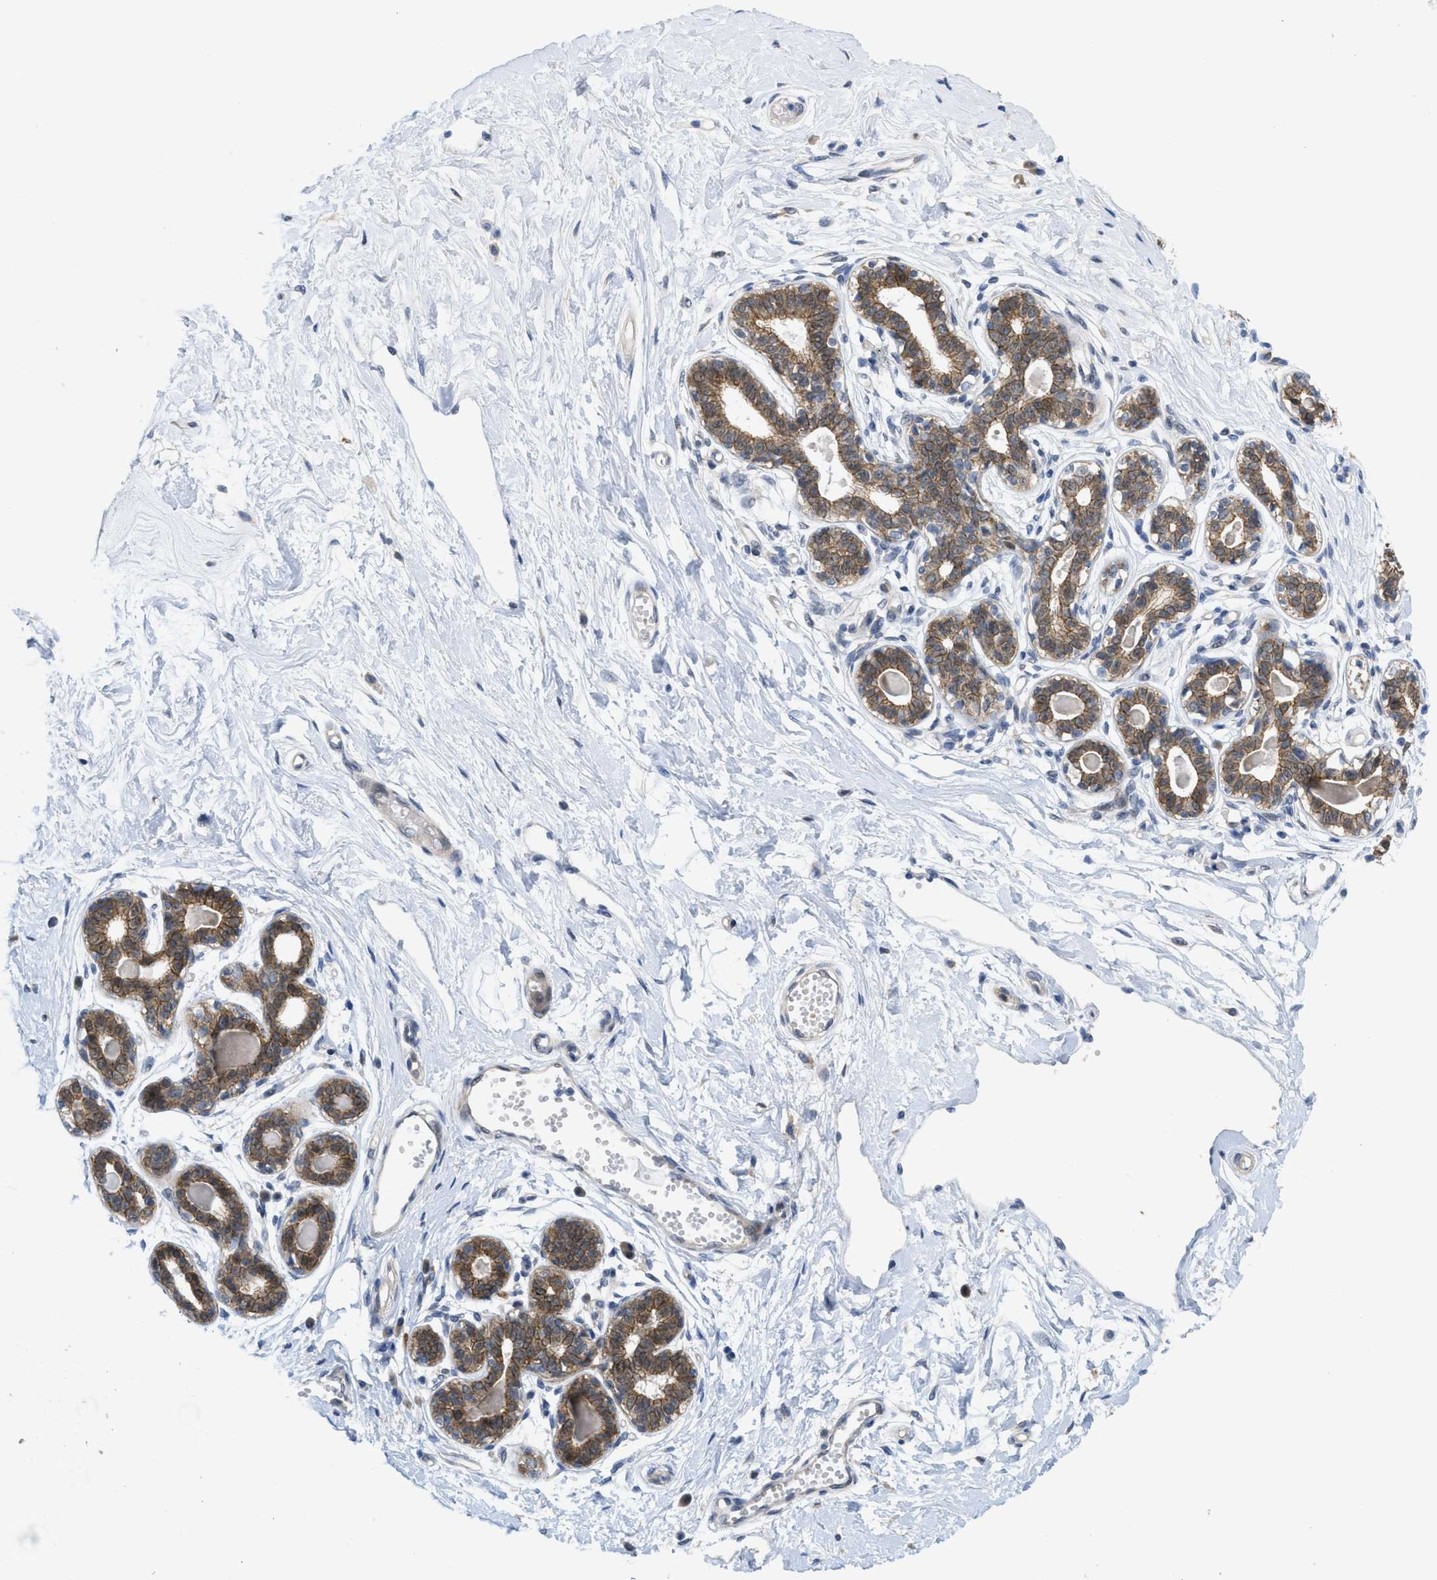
{"staining": {"intensity": "negative", "quantity": "none", "location": "none"}, "tissue": "breast", "cell_type": "Adipocytes", "image_type": "normal", "snomed": [{"axis": "morphology", "description": "Normal tissue, NOS"}, {"axis": "topography", "description": "Breast"}], "caption": "Immunohistochemistry micrograph of unremarkable human breast stained for a protein (brown), which reveals no expression in adipocytes.", "gene": "CDPF1", "patient": {"sex": "female", "age": 45}}